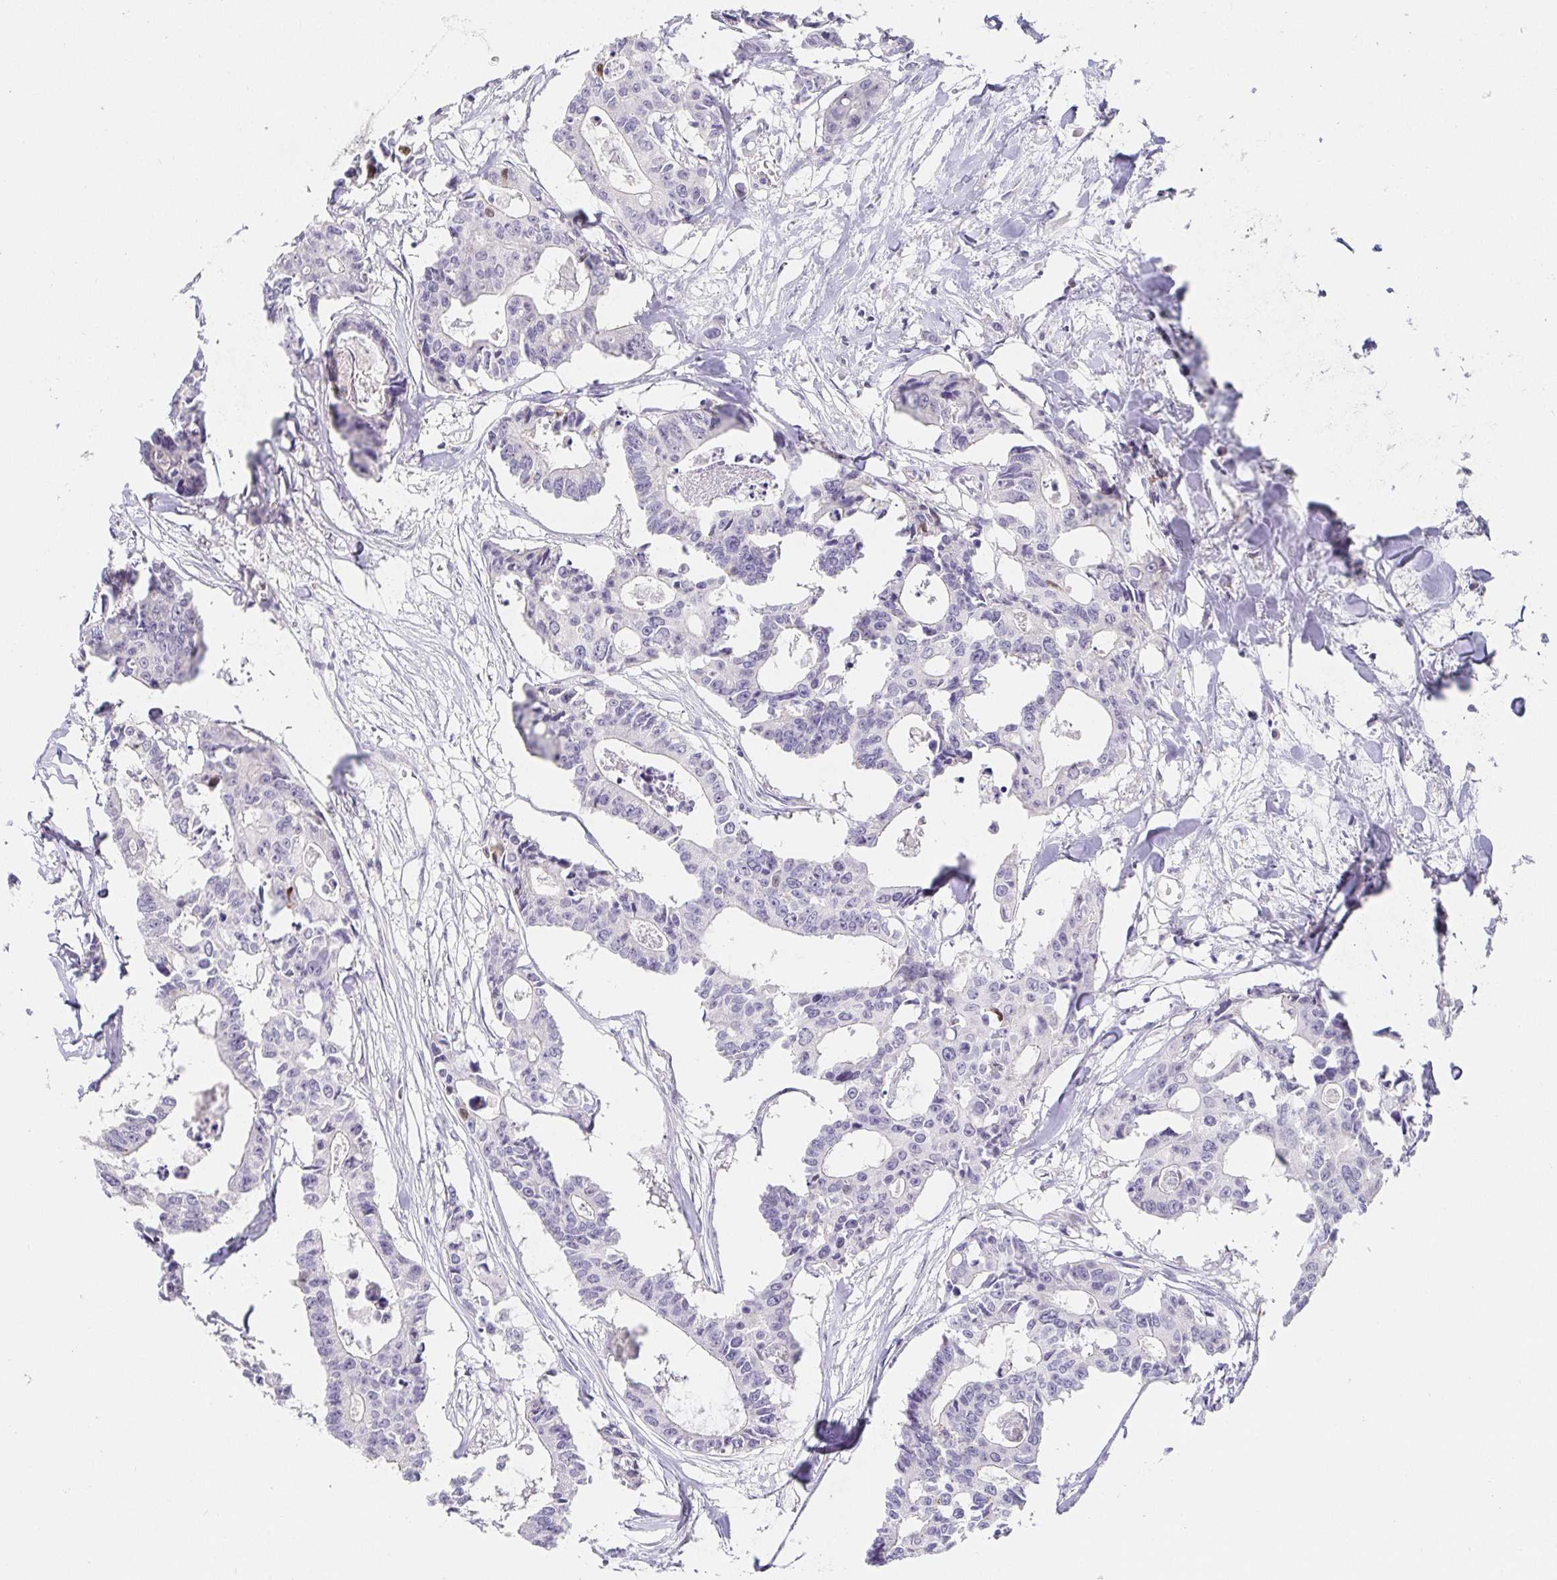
{"staining": {"intensity": "negative", "quantity": "none", "location": "none"}, "tissue": "colorectal cancer", "cell_type": "Tumor cells", "image_type": "cancer", "snomed": [{"axis": "morphology", "description": "Adenocarcinoma, NOS"}, {"axis": "topography", "description": "Rectum"}], "caption": "A high-resolution histopathology image shows IHC staining of adenocarcinoma (colorectal), which demonstrates no significant staining in tumor cells.", "gene": "PDX1", "patient": {"sex": "male", "age": 57}}